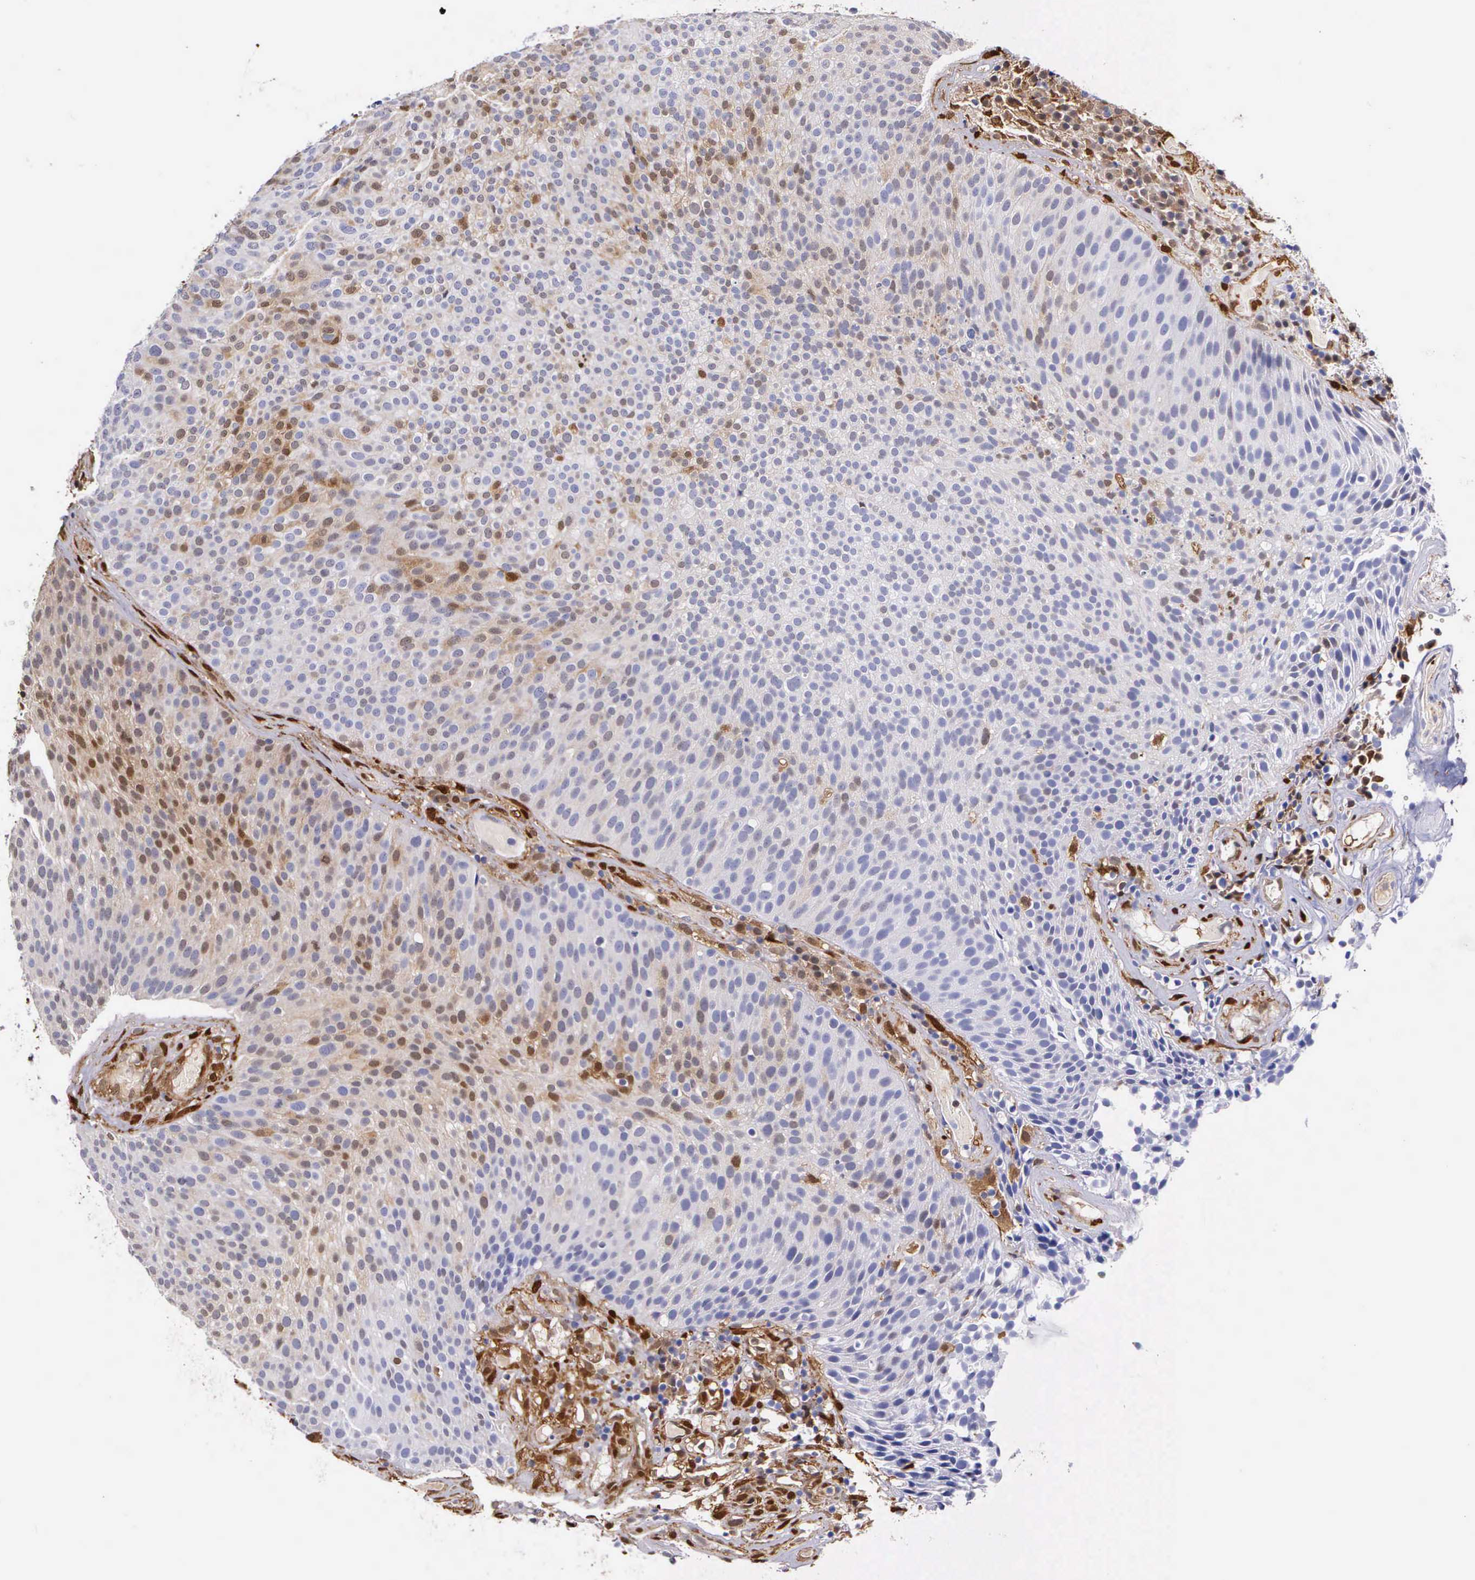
{"staining": {"intensity": "moderate", "quantity": "<25%", "location": "nuclear"}, "tissue": "urothelial cancer", "cell_type": "Tumor cells", "image_type": "cancer", "snomed": [{"axis": "morphology", "description": "Urothelial carcinoma, Low grade"}, {"axis": "topography", "description": "Urinary bladder"}], "caption": "Human urothelial cancer stained with a brown dye exhibits moderate nuclear positive positivity in about <25% of tumor cells.", "gene": "LGALS1", "patient": {"sex": "male", "age": 85}}